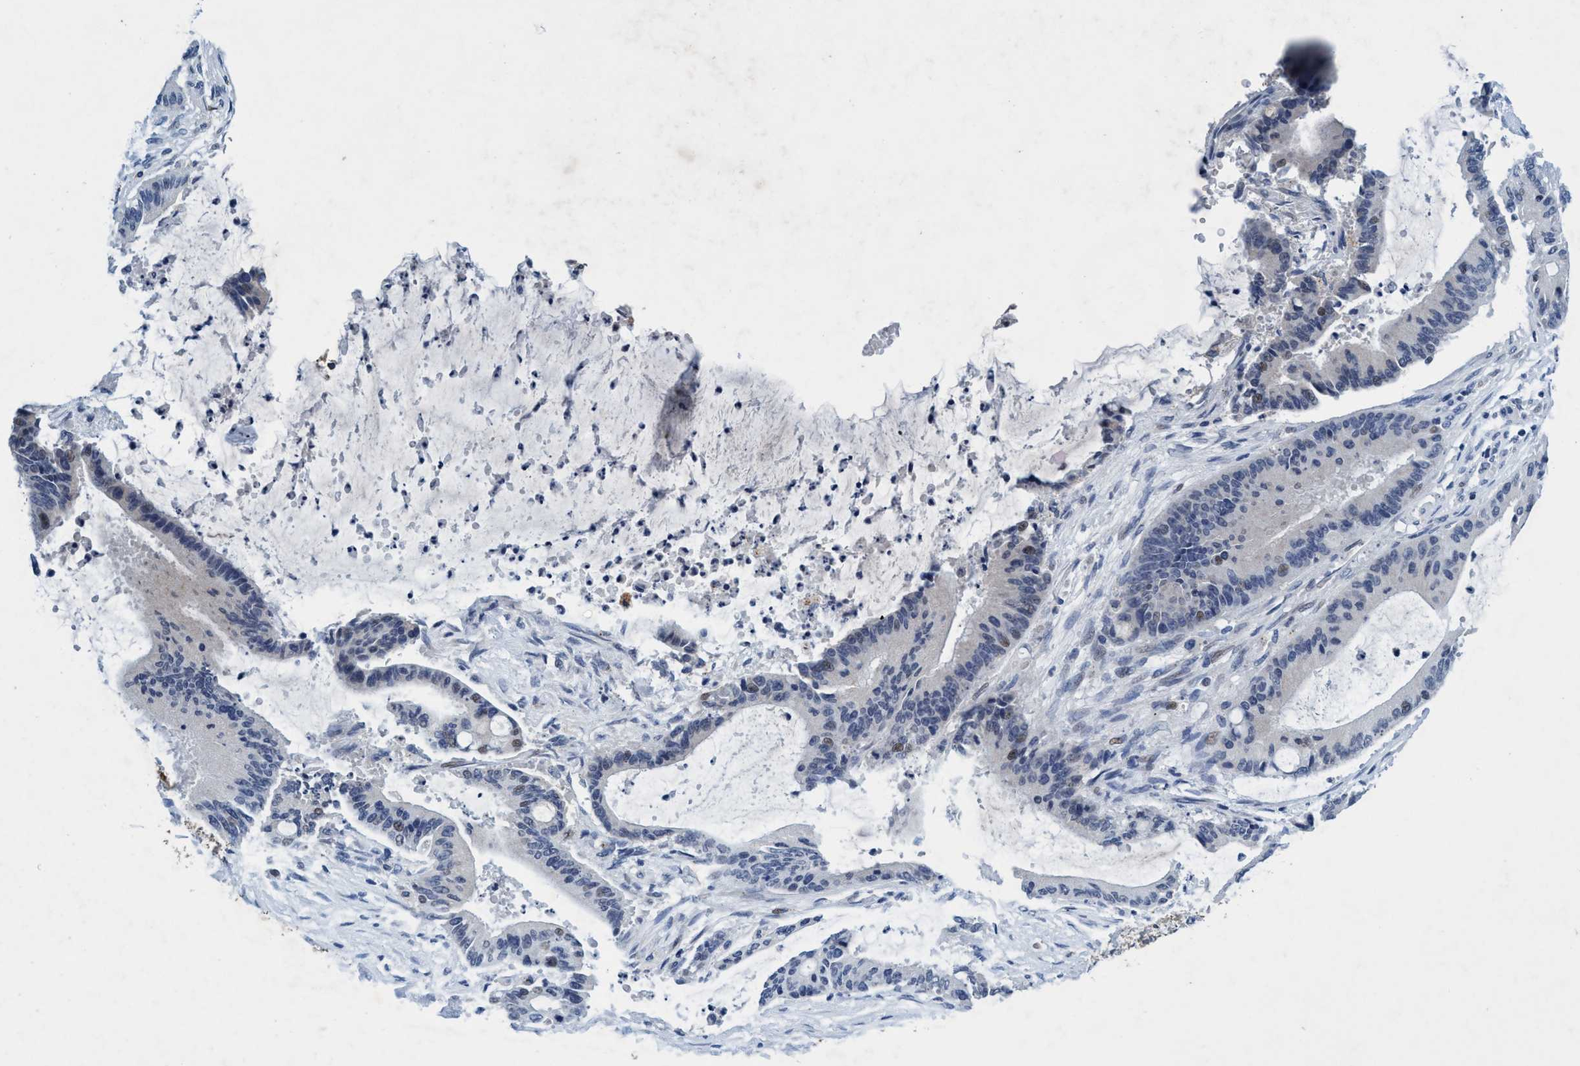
{"staining": {"intensity": "negative", "quantity": "none", "location": "none"}, "tissue": "liver cancer", "cell_type": "Tumor cells", "image_type": "cancer", "snomed": [{"axis": "morphology", "description": "Cholangiocarcinoma"}, {"axis": "topography", "description": "Liver"}], "caption": "Immunohistochemistry (IHC) of human liver cholangiocarcinoma demonstrates no staining in tumor cells.", "gene": "GRB14", "patient": {"sex": "female", "age": 73}}